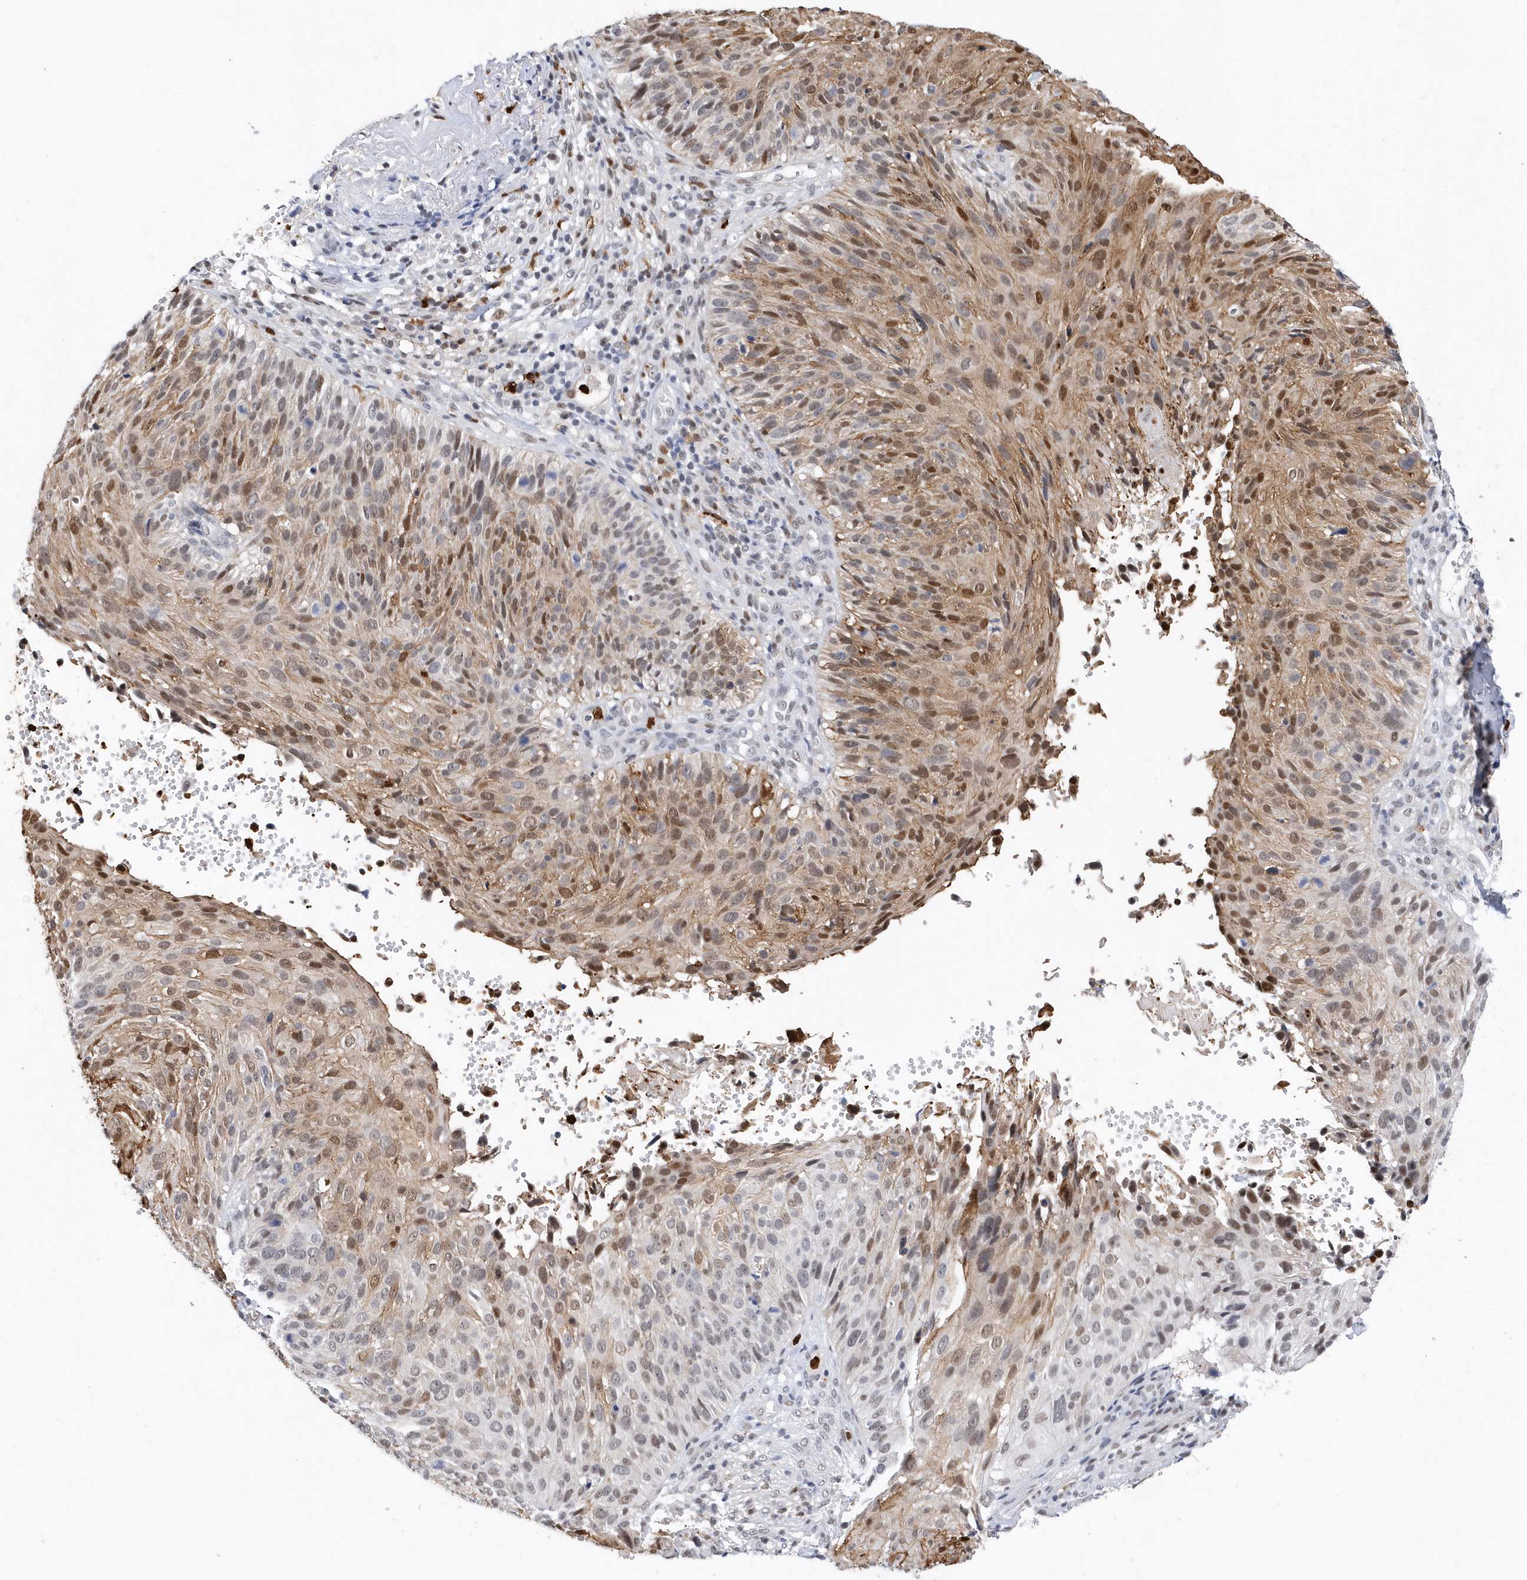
{"staining": {"intensity": "moderate", "quantity": ">75%", "location": "cytoplasmic/membranous,nuclear"}, "tissue": "cervical cancer", "cell_type": "Tumor cells", "image_type": "cancer", "snomed": [{"axis": "morphology", "description": "Squamous cell carcinoma, NOS"}, {"axis": "topography", "description": "Cervix"}], "caption": "An immunohistochemistry (IHC) image of tumor tissue is shown. Protein staining in brown shows moderate cytoplasmic/membranous and nuclear positivity in squamous cell carcinoma (cervical) within tumor cells.", "gene": "RPP30", "patient": {"sex": "female", "age": 74}}